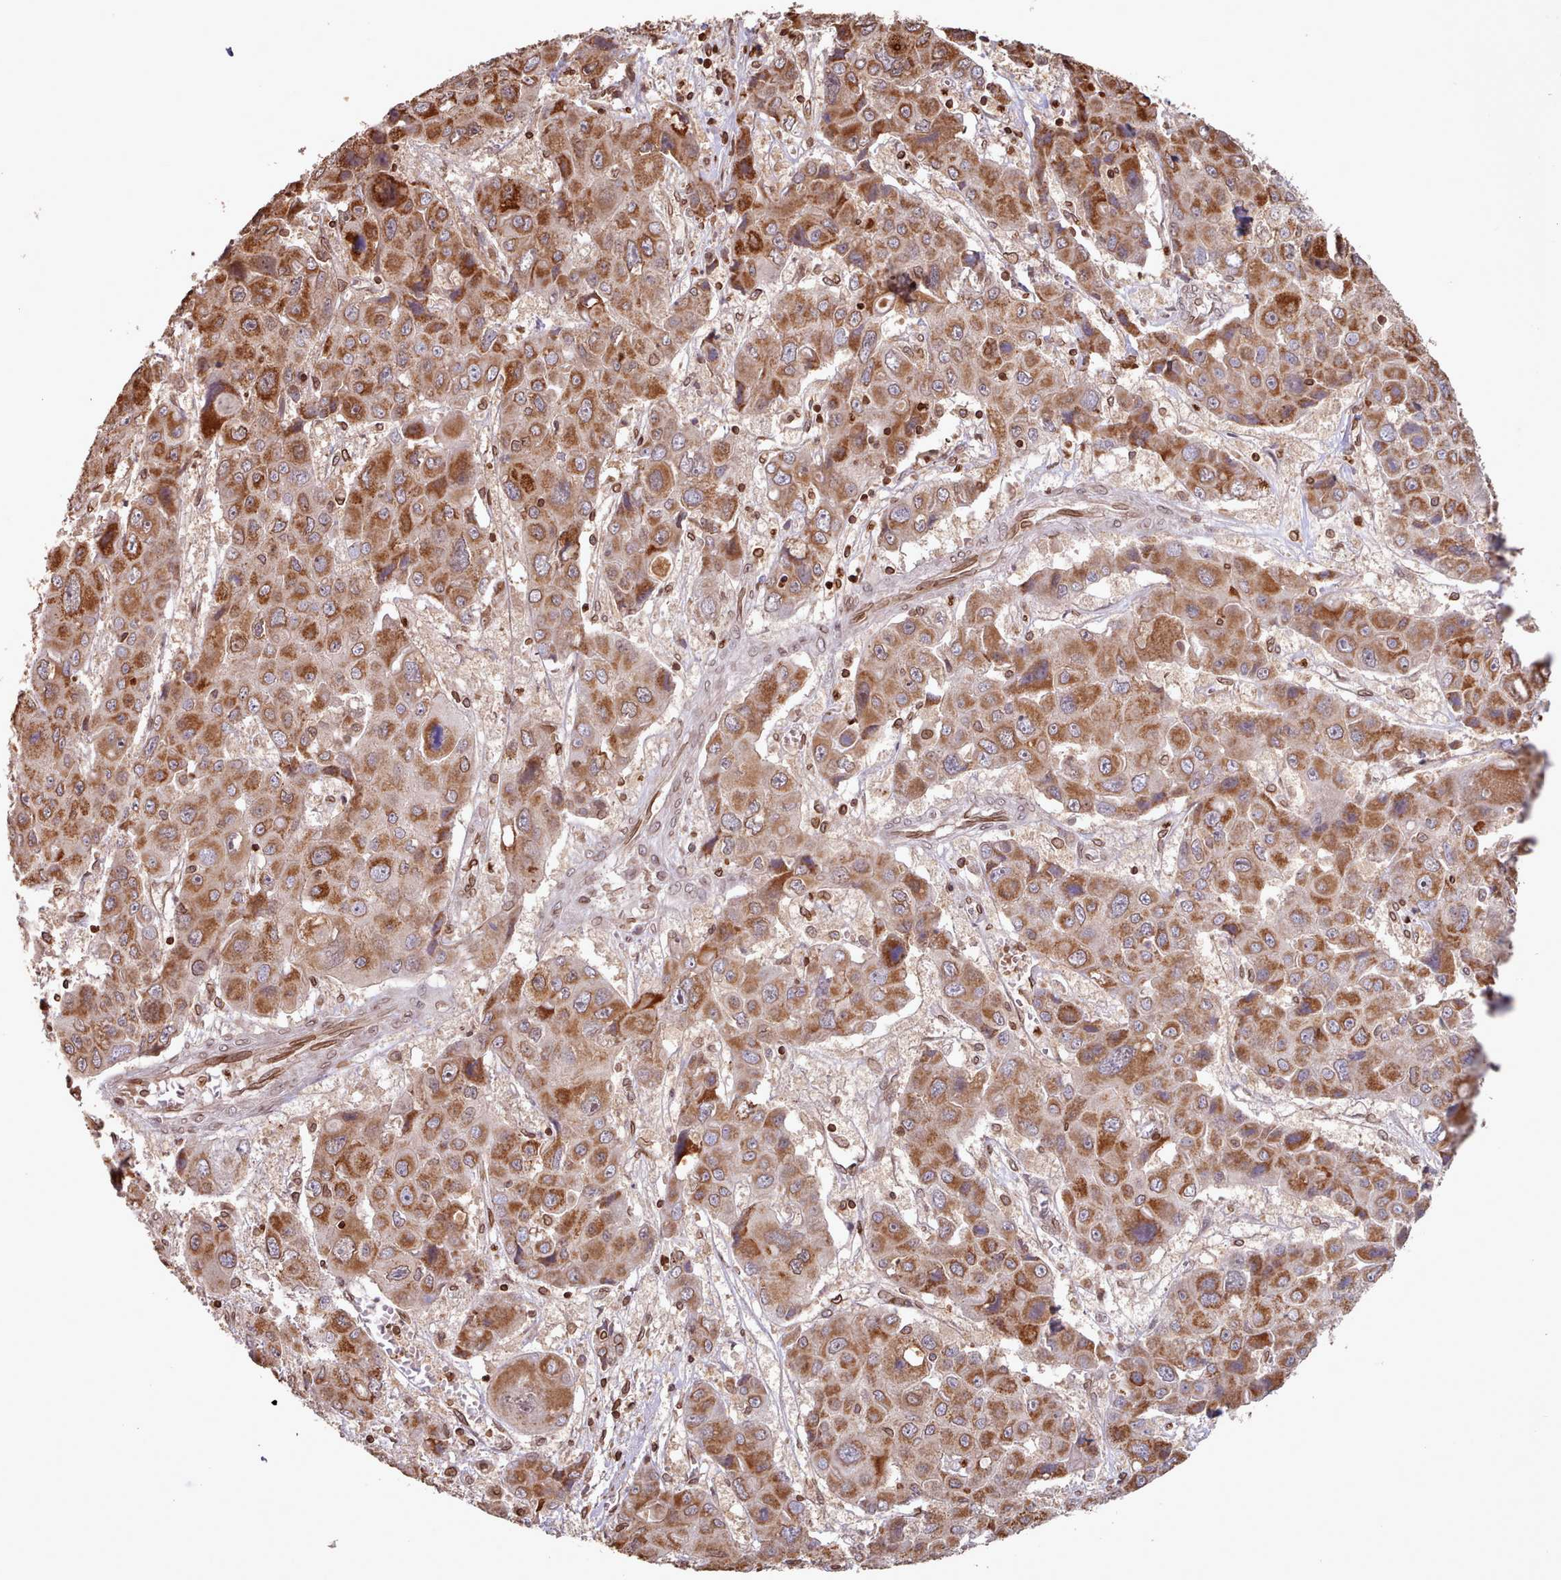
{"staining": {"intensity": "moderate", "quantity": ">75%", "location": "cytoplasmic/membranous"}, "tissue": "liver cancer", "cell_type": "Tumor cells", "image_type": "cancer", "snomed": [{"axis": "morphology", "description": "Cholangiocarcinoma"}, {"axis": "topography", "description": "Liver"}], "caption": "DAB immunohistochemical staining of human cholangiocarcinoma (liver) reveals moderate cytoplasmic/membranous protein staining in approximately >75% of tumor cells.", "gene": "TOR1AIP1", "patient": {"sex": "male", "age": 67}}